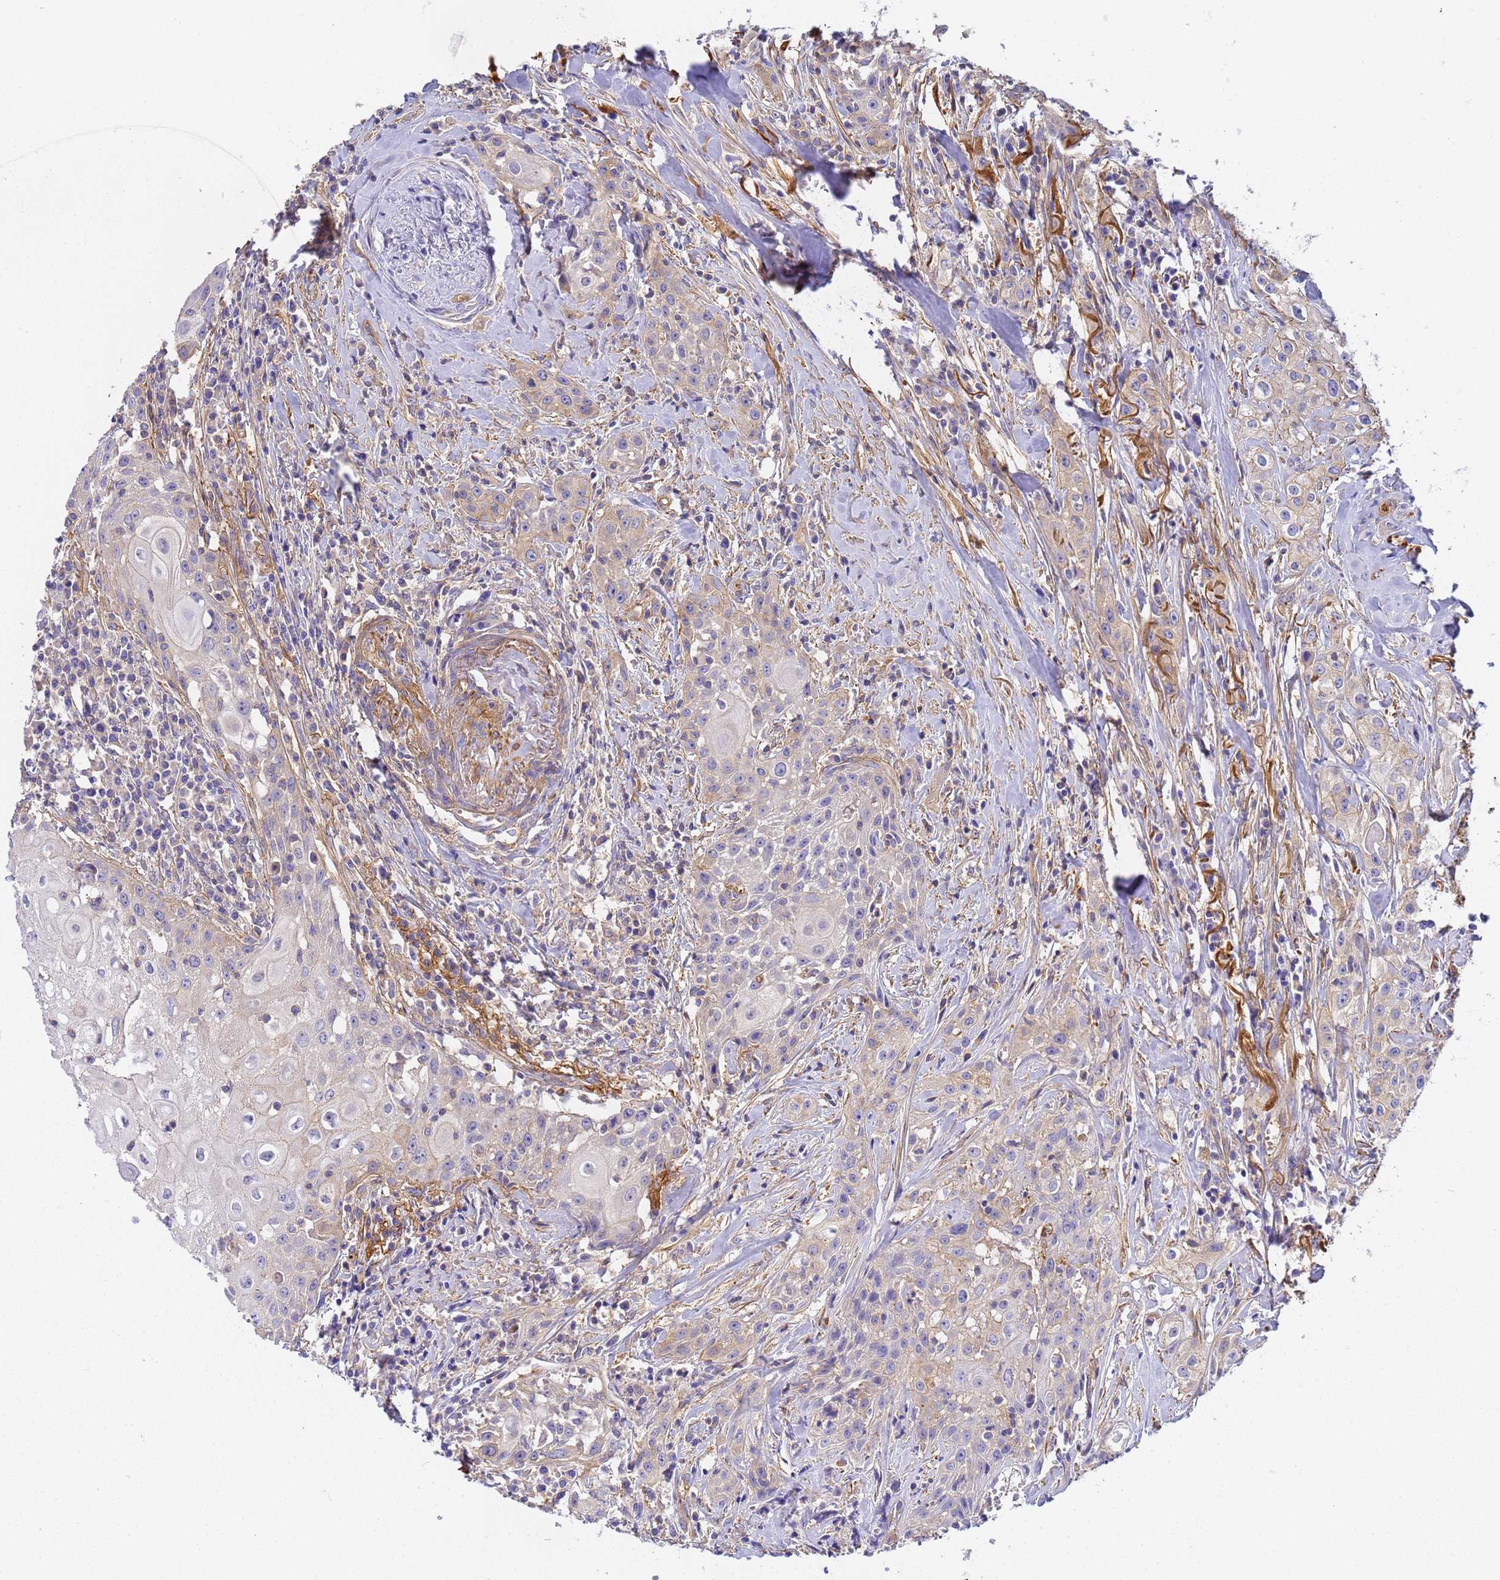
{"staining": {"intensity": "negative", "quantity": "none", "location": "none"}, "tissue": "head and neck cancer", "cell_type": "Tumor cells", "image_type": "cancer", "snomed": [{"axis": "morphology", "description": "Squamous cell carcinoma, NOS"}, {"axis": "topography", "description": "Oral tissue"}, {"axis": "topography", "description": "Head-Neck"}], "caption": "The image demonstrates no significant positivity in tumor cells of head and neck squamous cell carcinoma.", "gene": "MYL12A", "patient": {"sex": "female", "age": 82}}